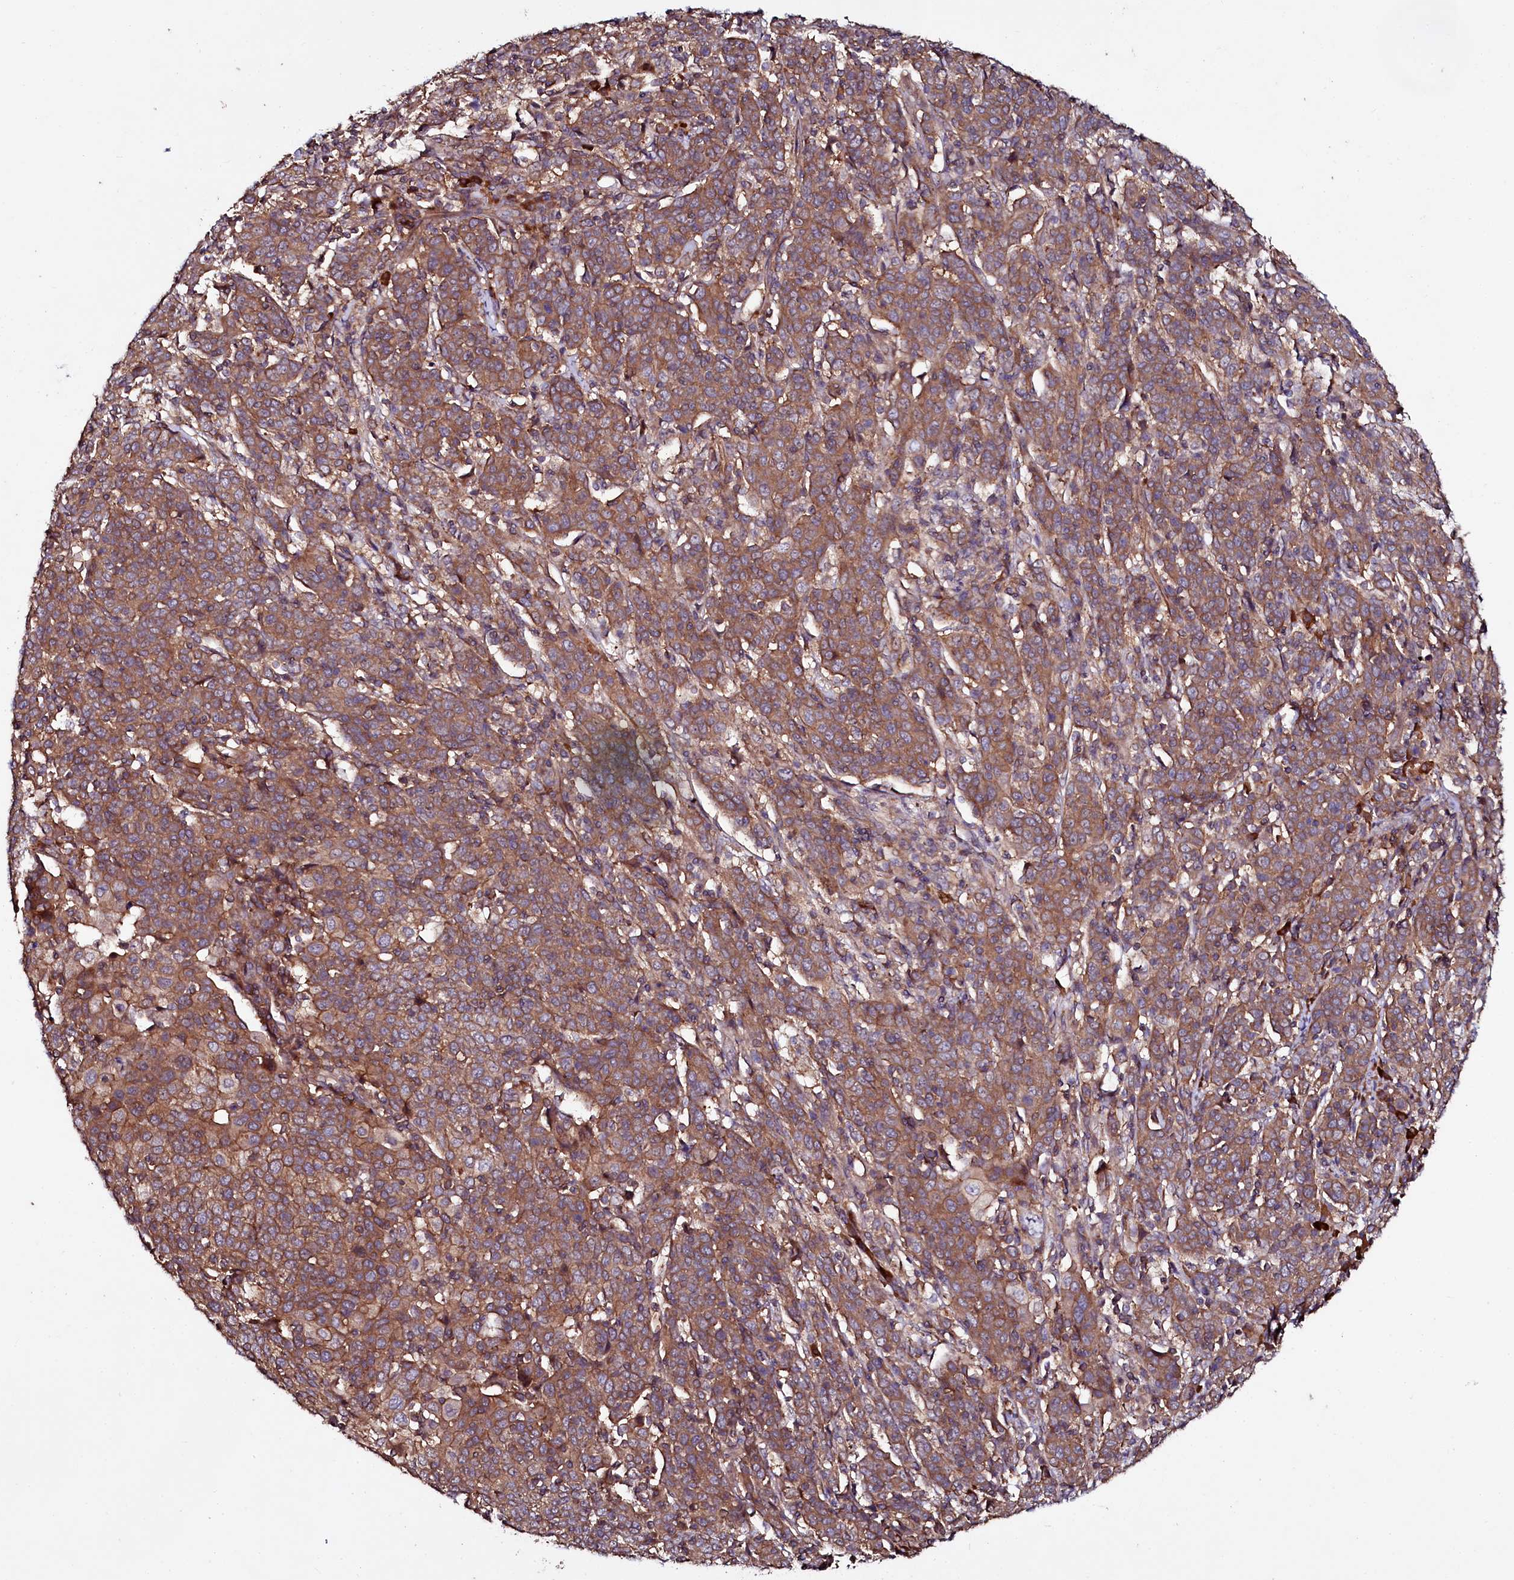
{"staining": {"intensity": "moderate", "quantity": ">75%", "location": "cytoplasmic/membranous"}, "tissue": "cervical cancer", "cell_type": "Tumor cells", "image_type": "cancer", "snomed": [{"axis": "morphology", "description": "Squamous cell carcinoma, NOS"}, {"axis": "topography", "description": "Cervix"}], "caption": "Cervical cancer (squamous cell carcinoma) stained with a brown dye shows moderate cytoplasmic/membranous positive staining in about >75% of tumor cells.", "gene": "USPL1", "patient": {"sex": "female", "age": 67}}